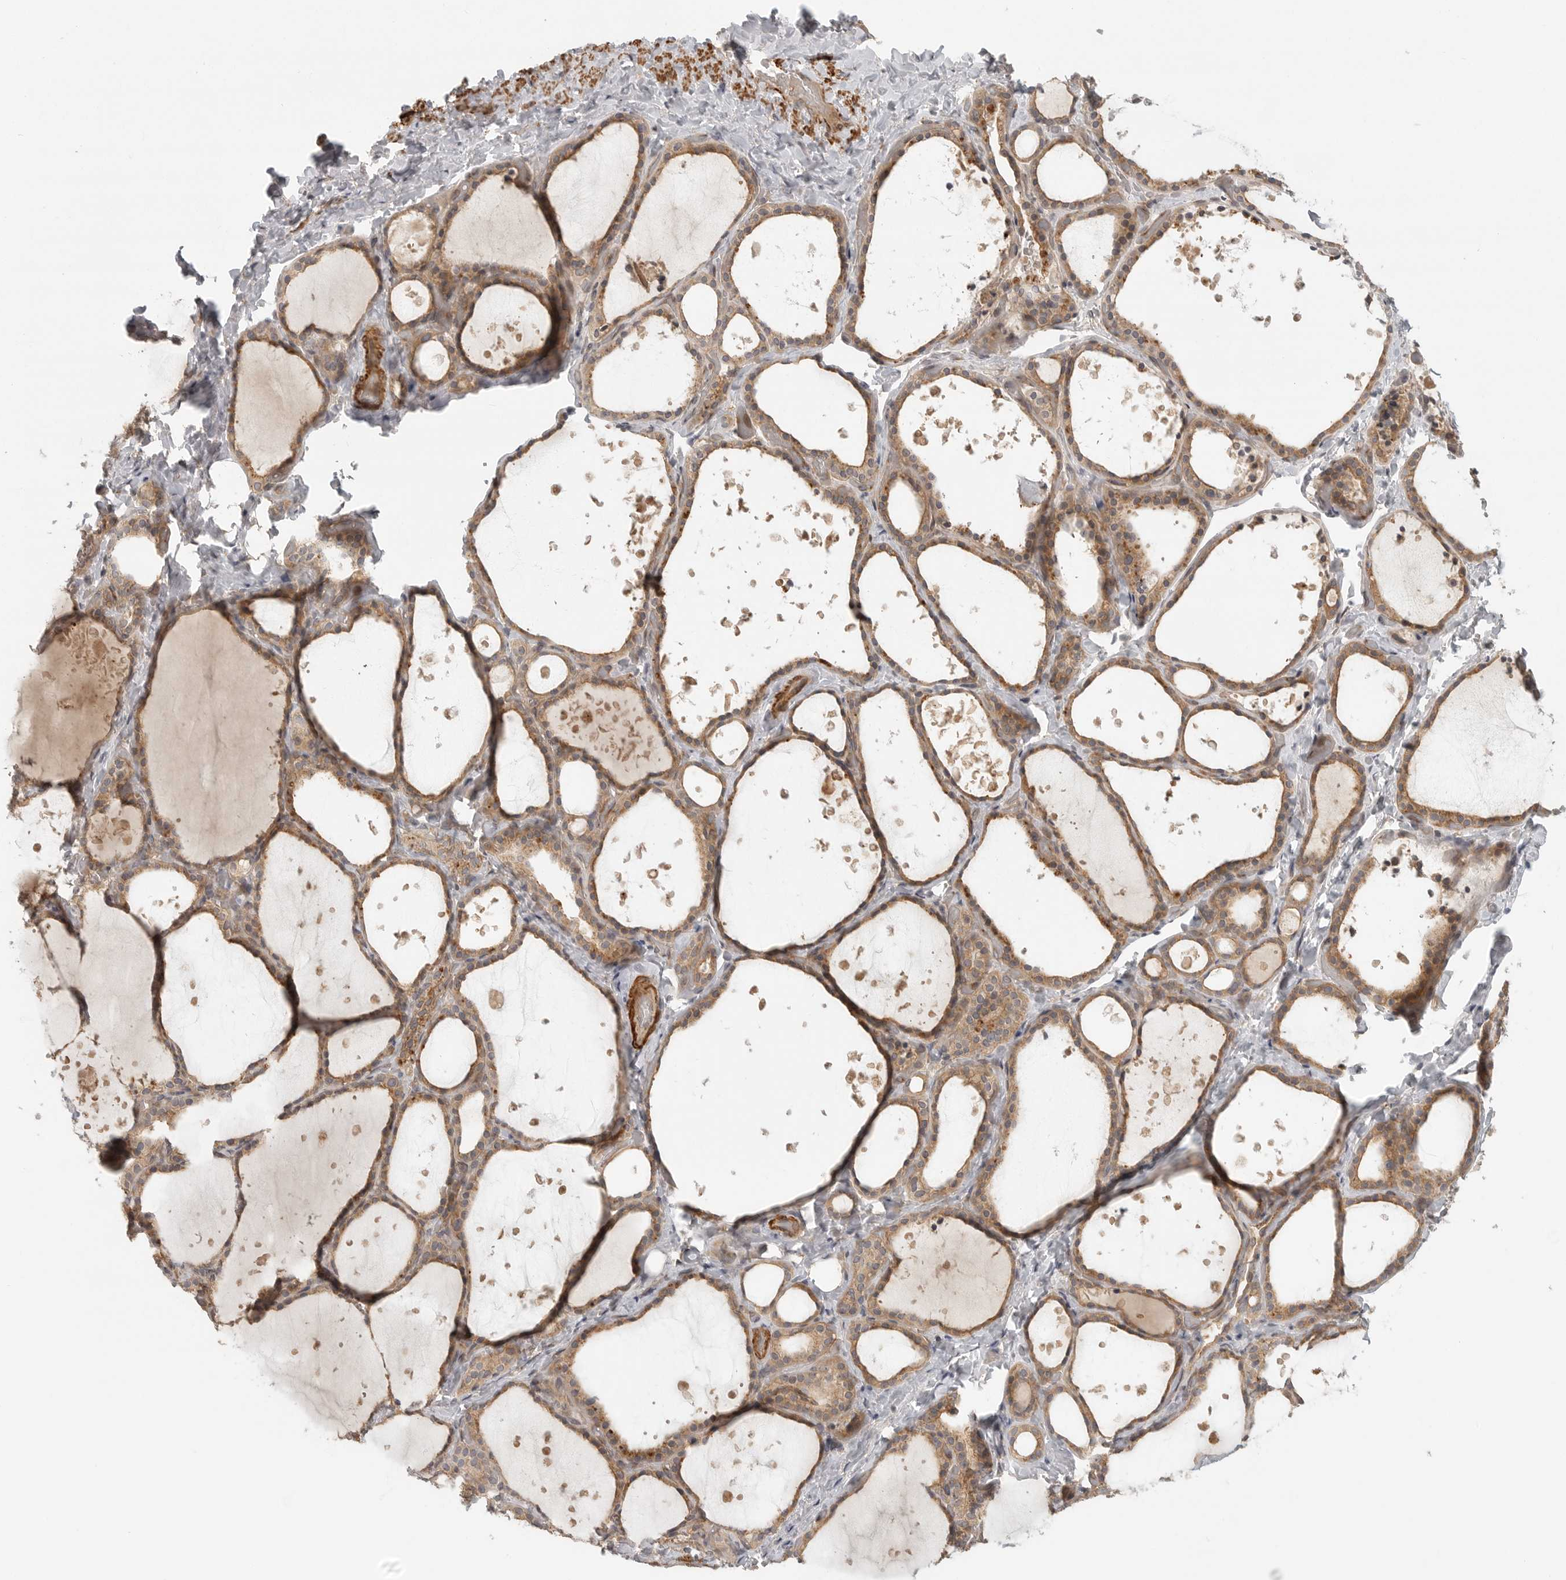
{"staining": {"intensity": "moderate", "quantity": ">75%", "location": "cytoplasmic/membranous"}, "tissue": "thyroid gland", "cell_type": "Glandular cells", "image_type": "normal", "snomed": [{"axis": "morphology", "description": "Normal tissue, NOS"}, {"axis": "topography", "description": "Thyroid gland"}], "caption": "Immunohistochemistry (IHC) (DAB) staining of unremarkable human thyroid gland displays moderate cytoplasmic/membranous protein expression in approximately >75% of glandular cells.", "gene": "CCPG1", "patient": {"sex": "female", "age": 44}}